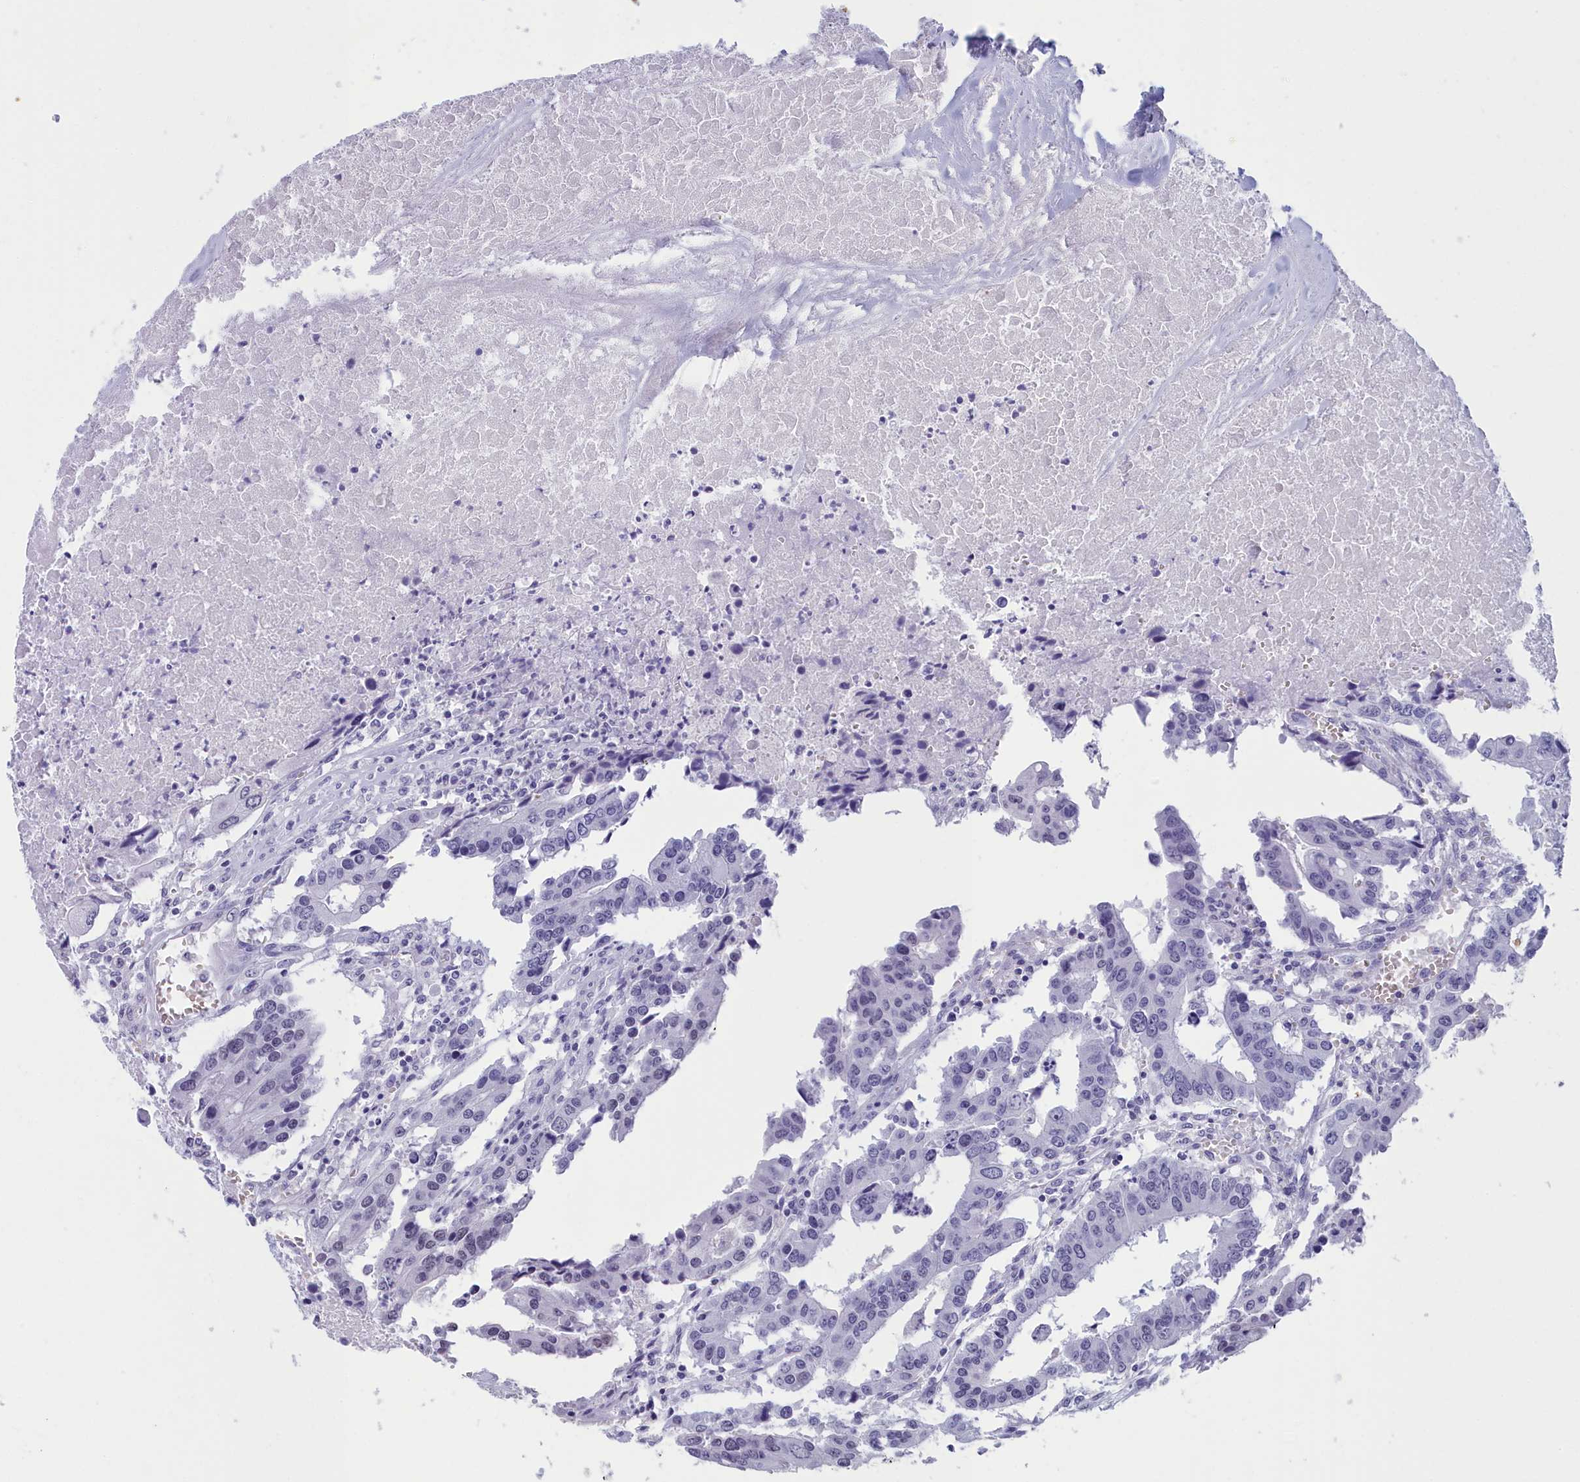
{"staining": {"intensity": "negative", "quantity": "none", "location": "none"}, "tissue": "colorectal cancer", "cell_type": "Tumor cells", "image_type": "cancer", "snomed": [{"axis": "morphology", "description": "Adenocarcinoma, NOS"}, {"axis": "topography", "description": "Colon"}], "caption": "Immunohistochemical staining of colorectal adenocarcinoma shows no significant positivity in tumor cells.", "gene": "CCDC97", "patient": {"sex": "male", "age": 77}}